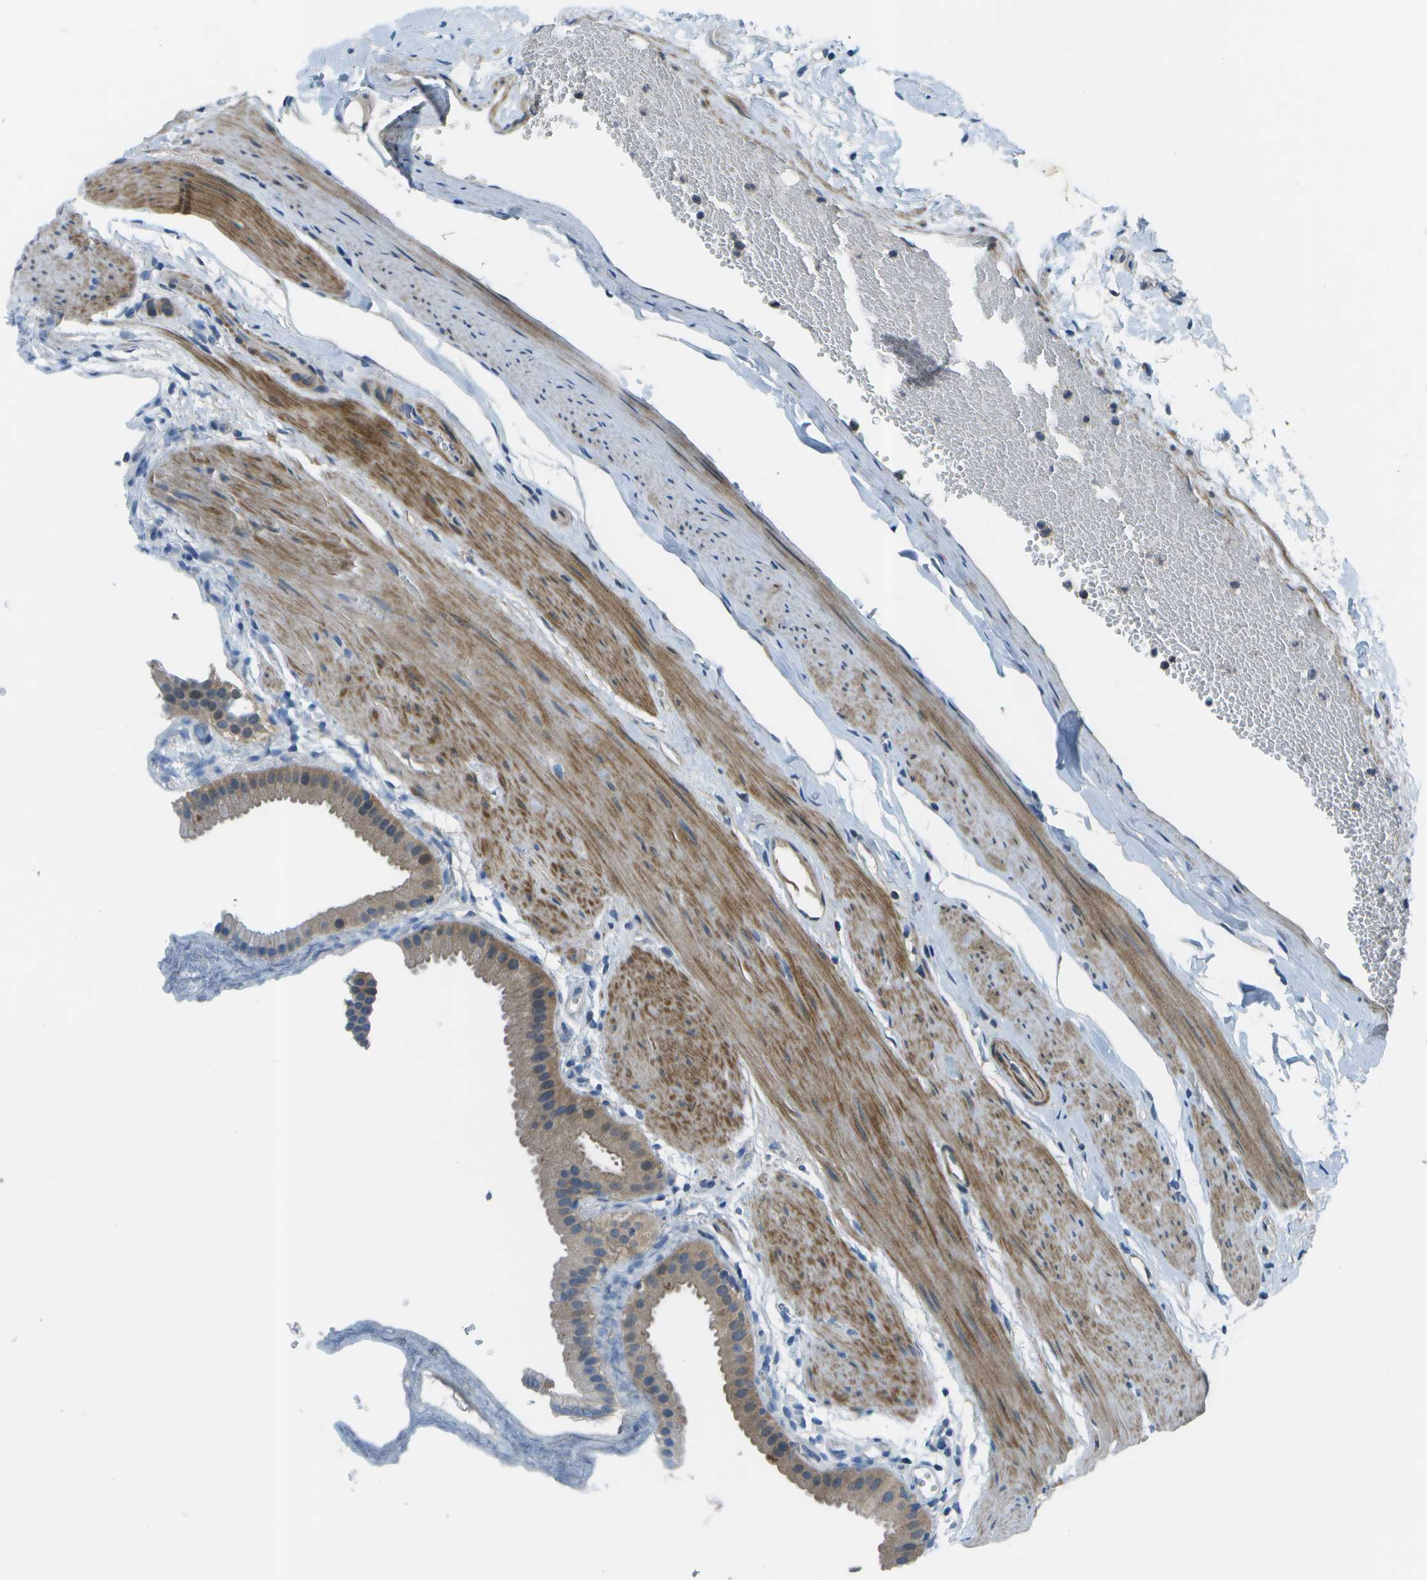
{"staining": {"intensity": "moderate", "quantity": "25%-75%", "location": "cytoplasmic/membranous,nuclear"}, "tissue": "gallbladder", "cell_type": "Glandular cells", "image_type": "normal", "snomed": [{"axis": "morphology", "description": "Normal tissue, NOS"}, {"axis": "topography", "description": "Gallbladder"}], "caption": "Human gallbladder stained with a brown dye displays moderate cytoplasmic/membranous,nuclear positive staining in about 25%-75% of glandular cells.", "gene": "ENPP5", "patient": {"sex": "female", "age": 64}}